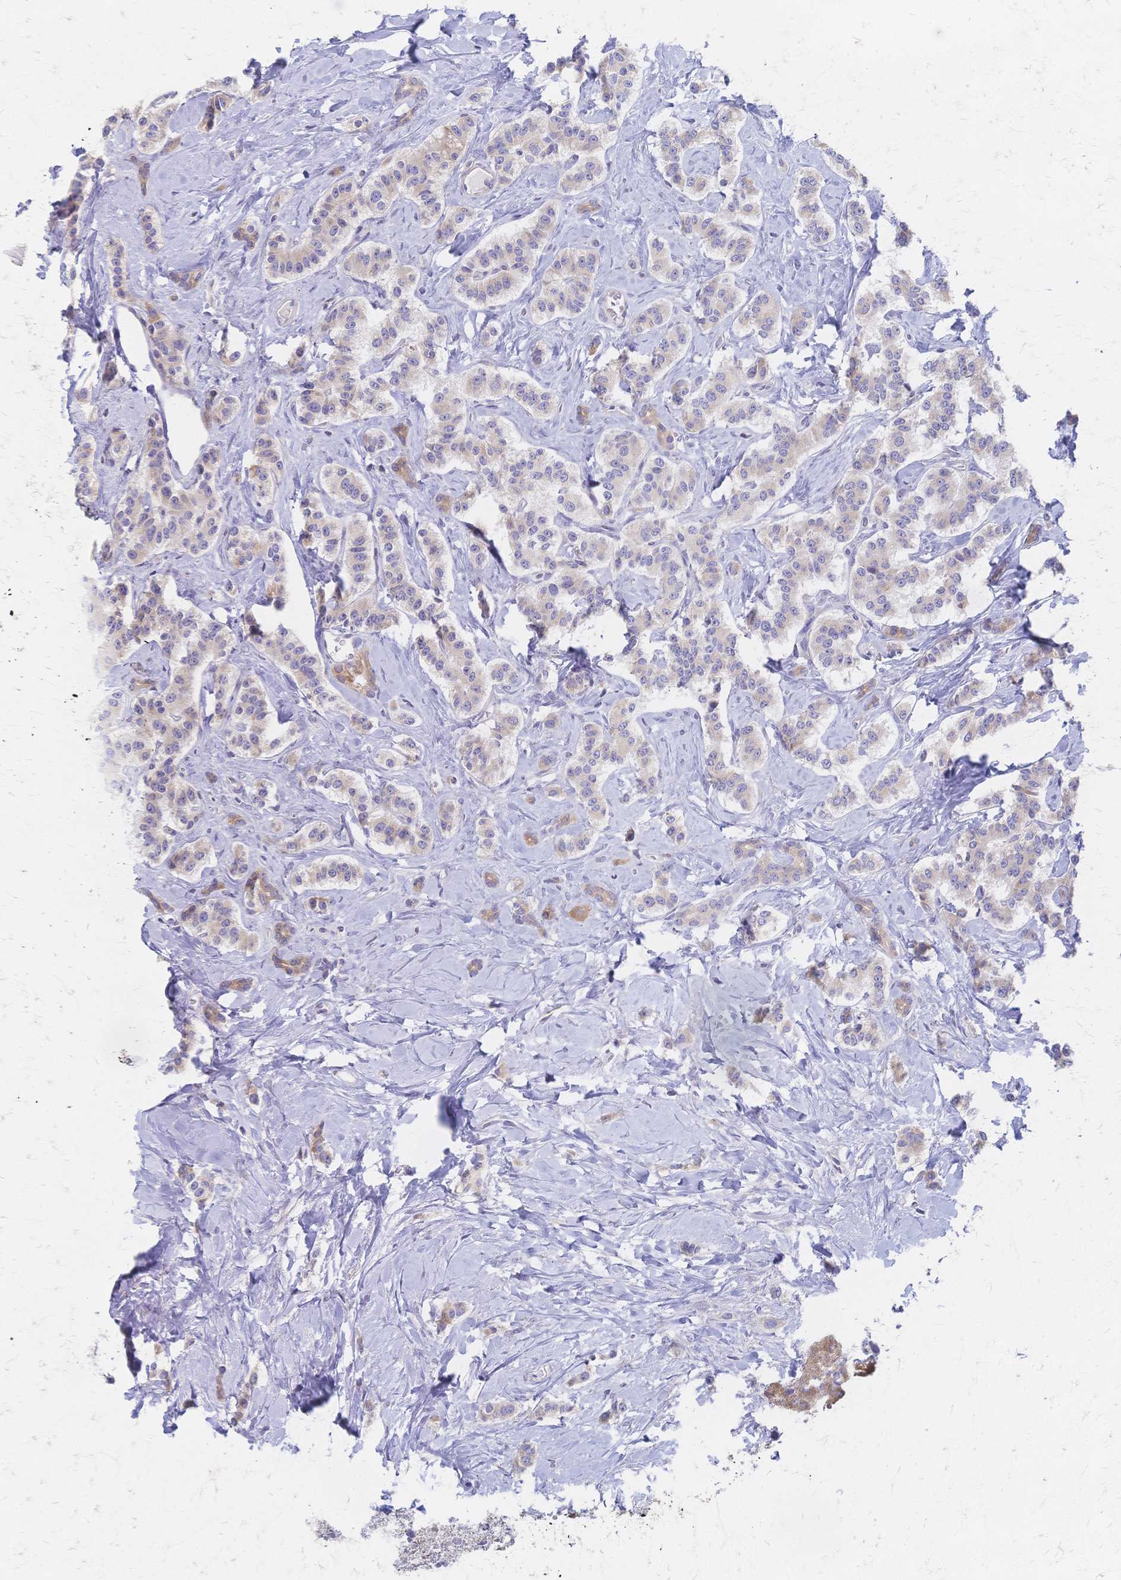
{"staining": {"intensity": "weak", "quantity": "<25%", "location": "cytoplasmic/membranous"}, "tissue": "carcinoid", "cell_type": "Tumor cells", "image_type": "cancer", "snomed": [{"axis": "morphology", "description": "Normal tissue, NOS"}, {"axis": "morphology", "description": "Carcinoid, malignant, NOS"}, {"axis": "topography", "description": "Pancreas"}], "caption": "Immunohistochemical staining of carcinoid (malignant) exhibits no significant expression in tumor cells. (DAB (3,3'-diaminobenzidine) immunohistochemistry visualized using brightfield microscopy, high magnification).", "gene": "CYB5A", "patient": {"sex": "male", "age": 36}}